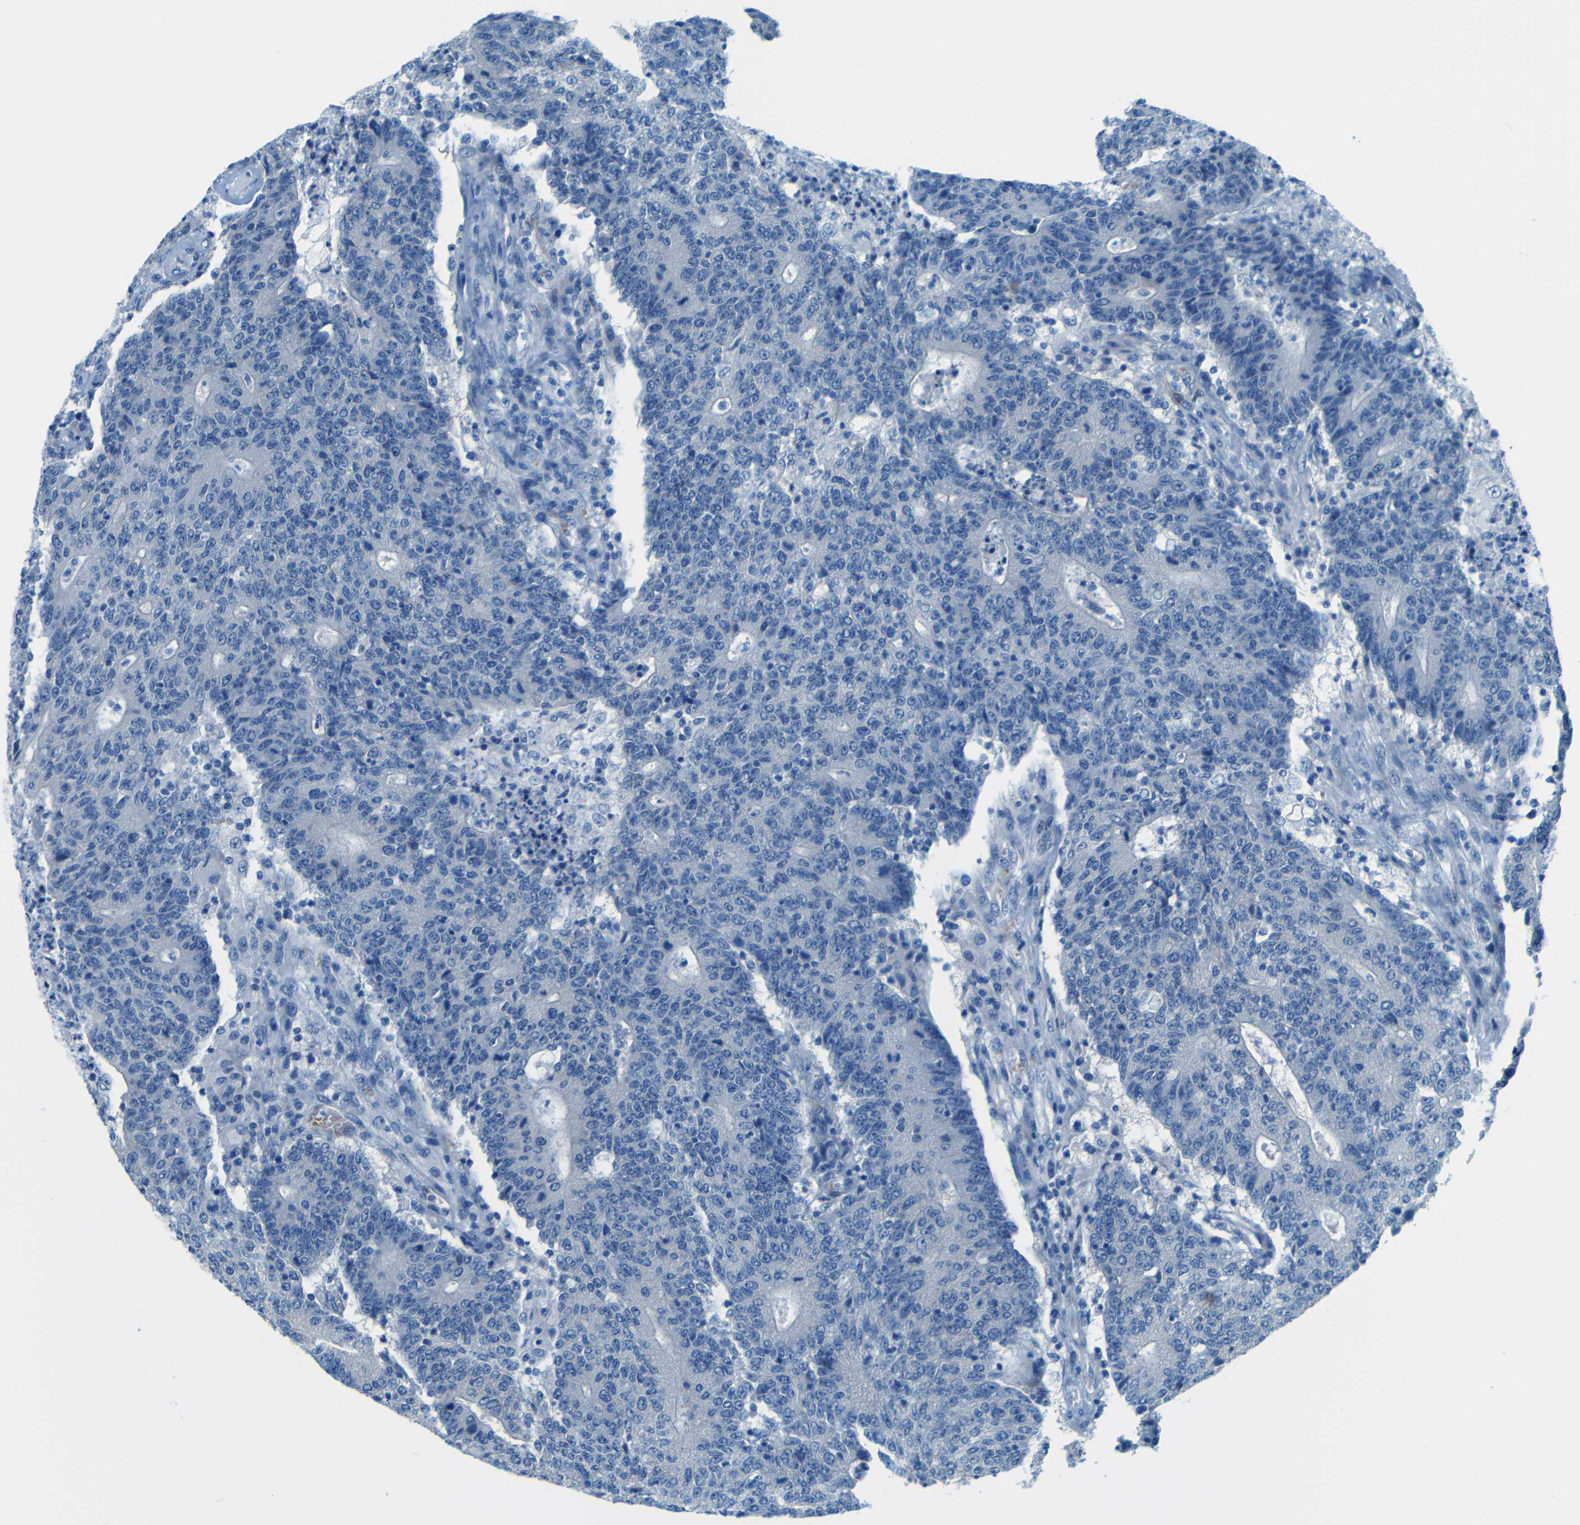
{"staining": {"intensity": "negative", "quantity": "none", "location": "none"}, "tissue": "colorectal cancer", "cell_type": "Tumor cells", "image_type": "cancer", "snomed": [{"axis": "morphology", "description": "Normal tissue, NOS"}, {"axis": "morphology", "description": "Adenocarcinoma, NOS"}, {"axis": "topography", "description": "Colon"}], "caption": "An image of human adenocarcinoma (colorectal) is negative for staining in tumor cells.", "gene": "MAP2", "patient": {"sex": "female", "age": 75}}